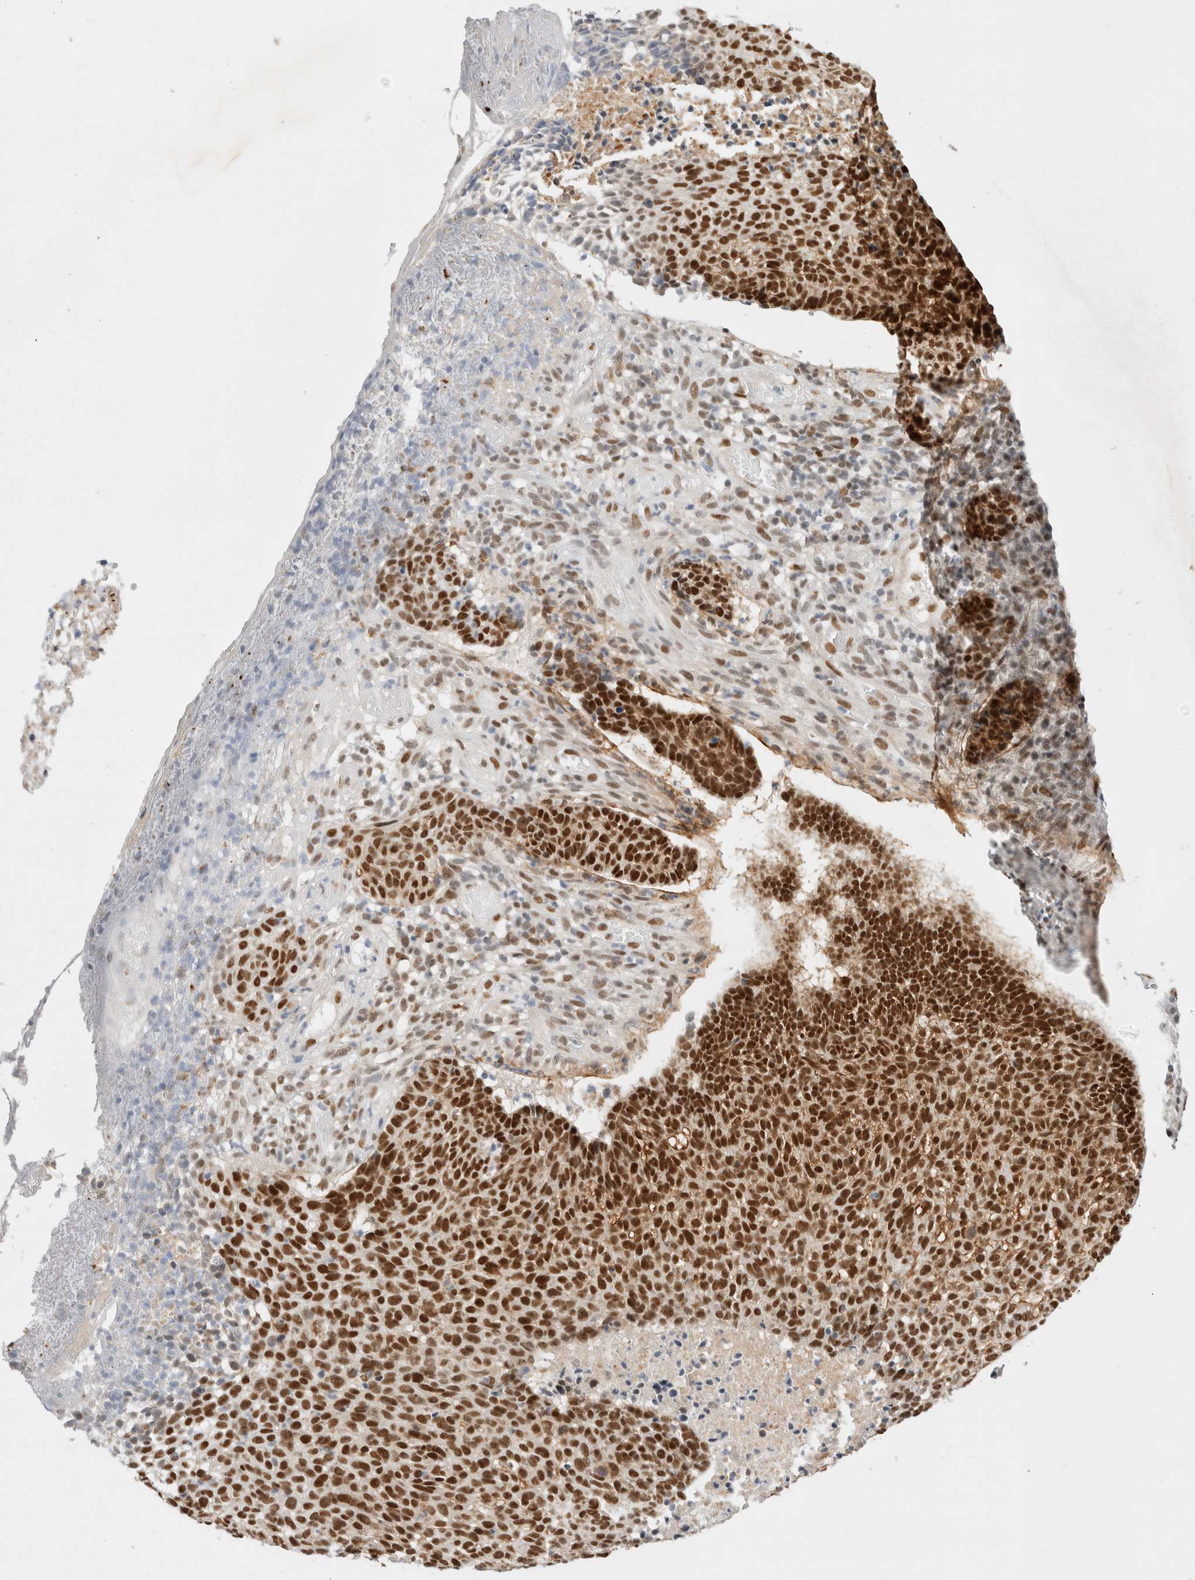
{"staining": {"intensity": "strong", "quantity": ">75%", "location": "nuclear"}, "tissue": "skin cancer", "cell_type": "Tumor cells", "image_type": "cancer", "snomed": [{"axis": "morphology", "description": "Basal cell carcinoma"}, {"axis": "topography", "description": "Skin"}], "caption": "Skin basal cell carcinoma stained for a protein (brown) shows strong nuclear positive expression in approximately >75% of tumor cells.", "gene": "GTF2I", "patient": {"sex": "male", "age": 85}}